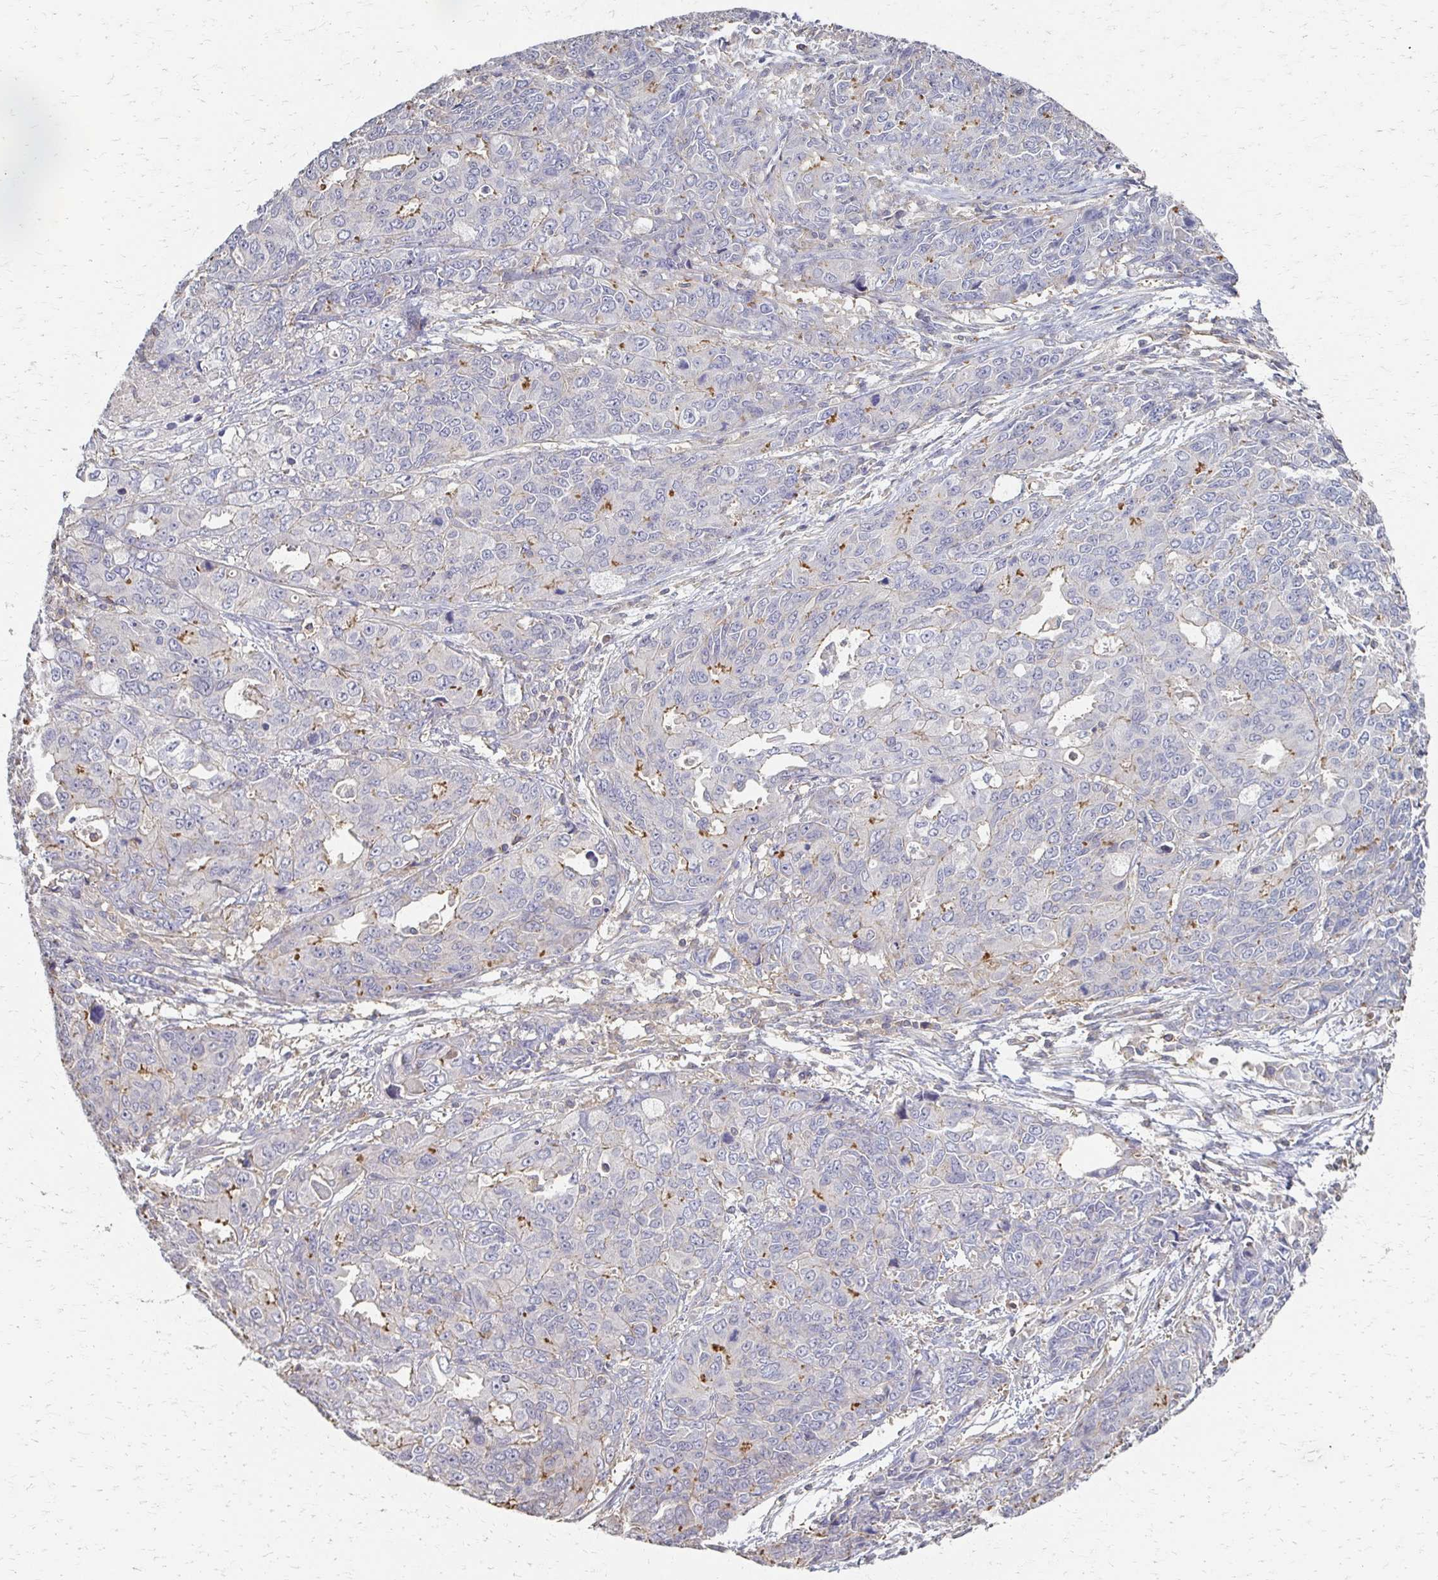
{"staining": {"intensity": "moderate", "quantity": "<25%", "location": "cytoplasmic/membranous"}, "tissue": "endometrial cancer", "cell_type": "Tumor cells", "image_type": "cancer", "snomed": [{"axis": "morphology", "description": "Adenocarcinoma, NOS"}, {"axis": "topography", "description": "Uterus"}], "caption": "This micrograph displays immunohistochemistry staining of human endometrial cancer, with low moderate cytoplasmic/membranous positivity in approximately <25% of tumor cells.", "gene": "C1QTNF7", "patient": {"sex": "female", "age": 79}}